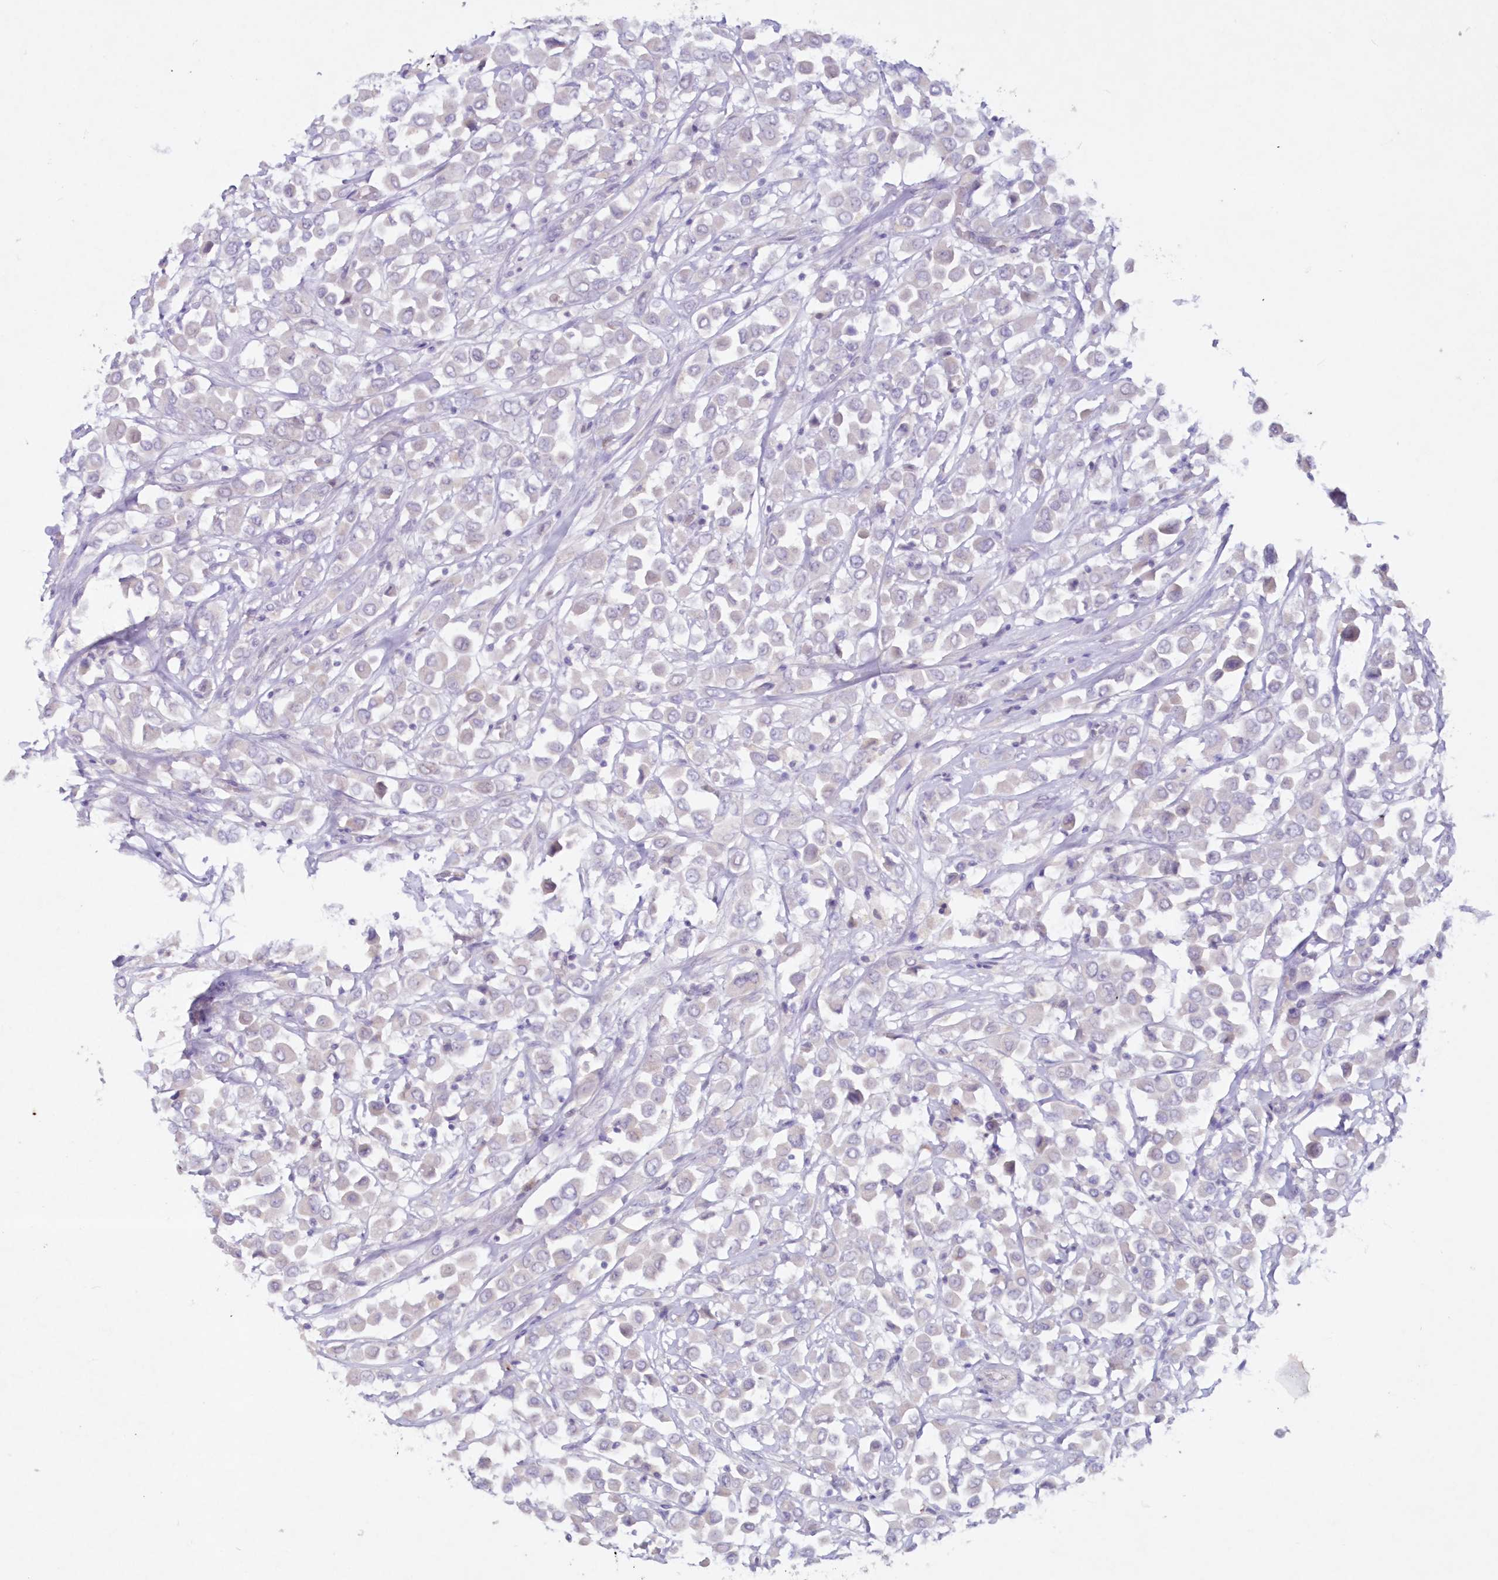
{"staining": {"intensity": "negative", "quantity": "none", "location": "none"}, "tissue": "breast cancer", "cell_type": "Tumor cells", "image_type": "cancer", "snomed": [{"axis": "morphology", "description": "Duct carcinoma"}, {"axis": "topography", "description": "Breast"}], "caption": "Tumor cells are negative for protein expression in human breast cancer (intraductal carcinoma).", "gene": "GCKR", "patient": {"sex": "female", "age": 61}}